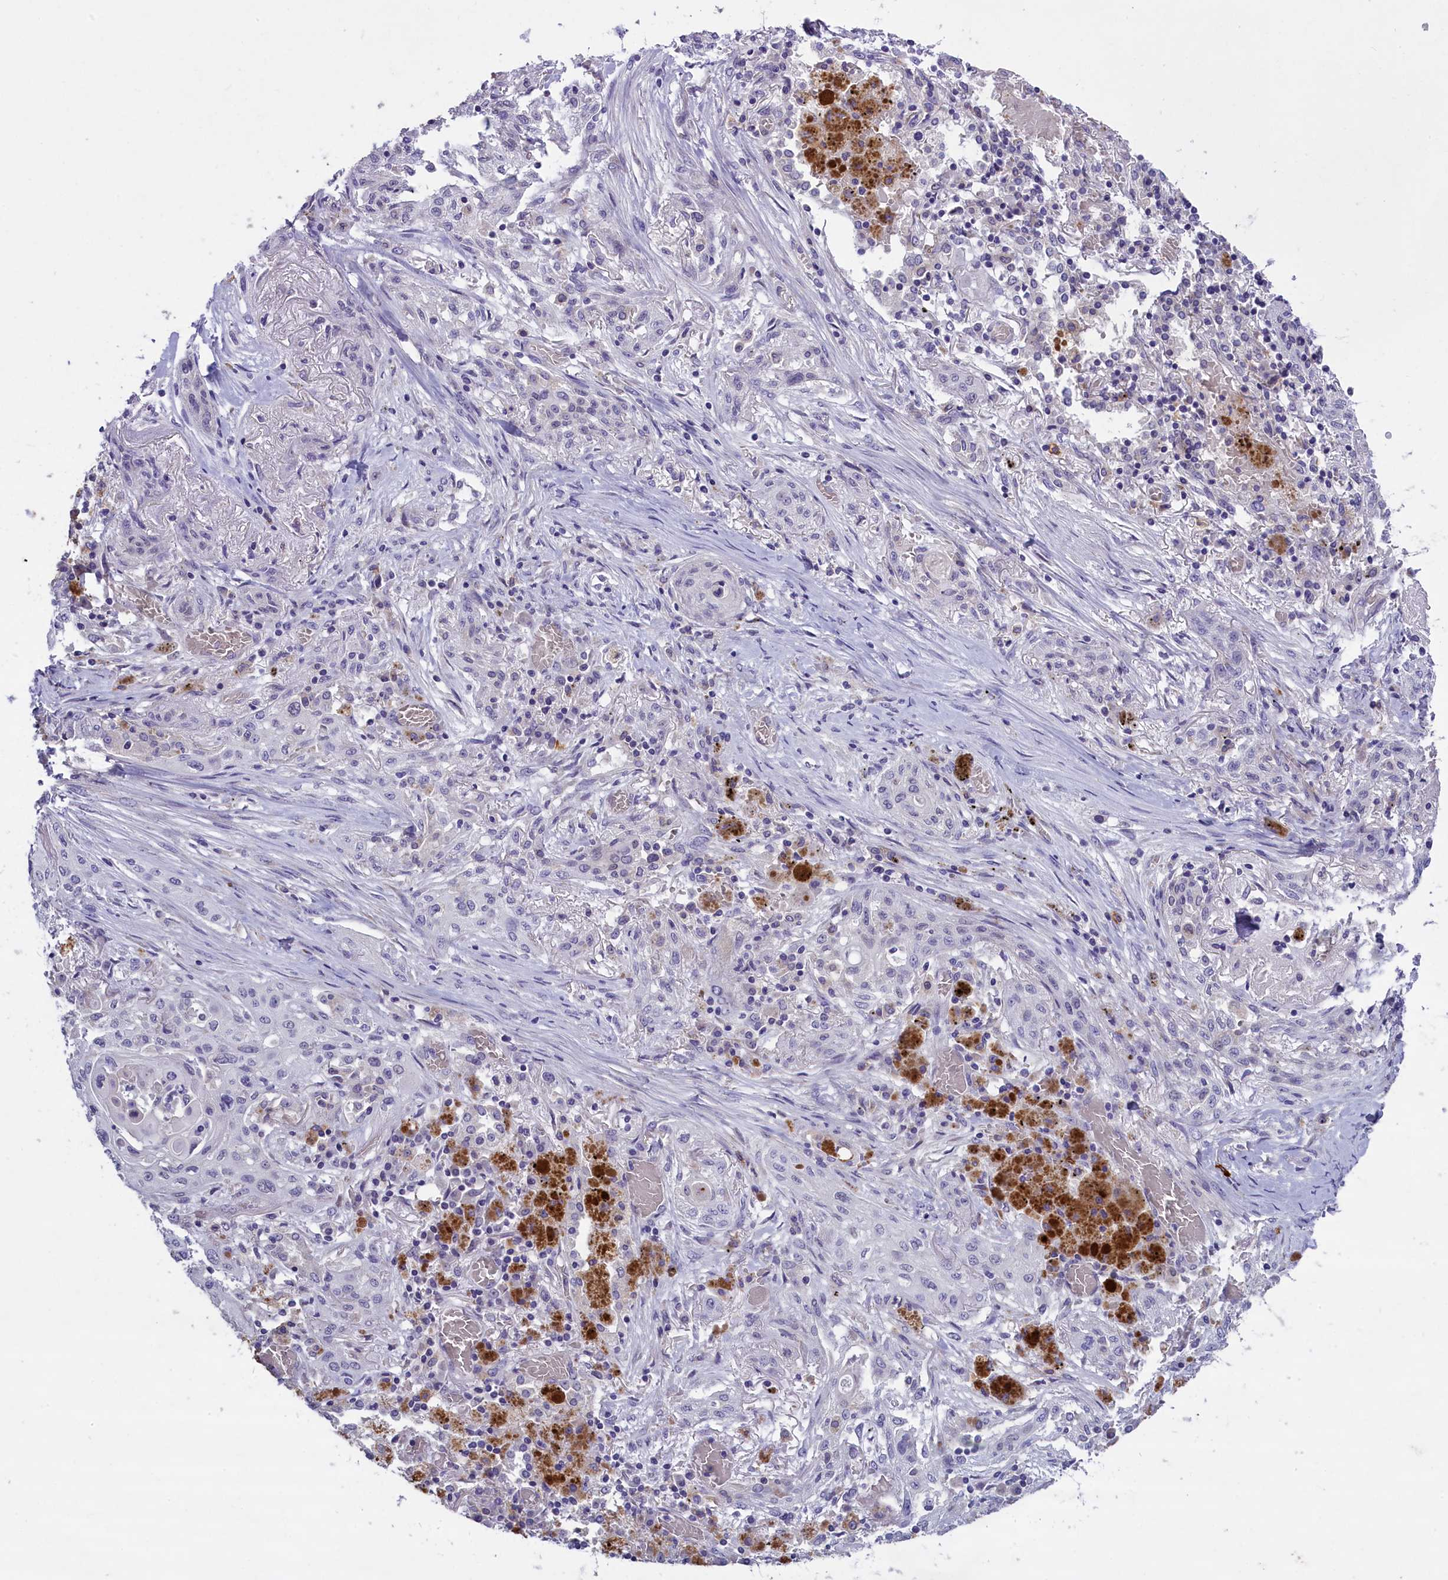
{"staining": {"intensity": "negative", "quantity": "none", "location": "none"}, "tissue": "lung cancer", "cell_type": "Tumor cells", "image_type": "cancer", "snomed": [{"axis": "morphology", "description": "Squamous cell carcinoma, NOS"}, {"axis": "topography", "description": "Lung"}], "caption": "Tumor cells show no significant protein positivity in lung squamous cell carcinoma.", "gene": "ENPP6", "patient": {"sex": "female", "age": 47}}